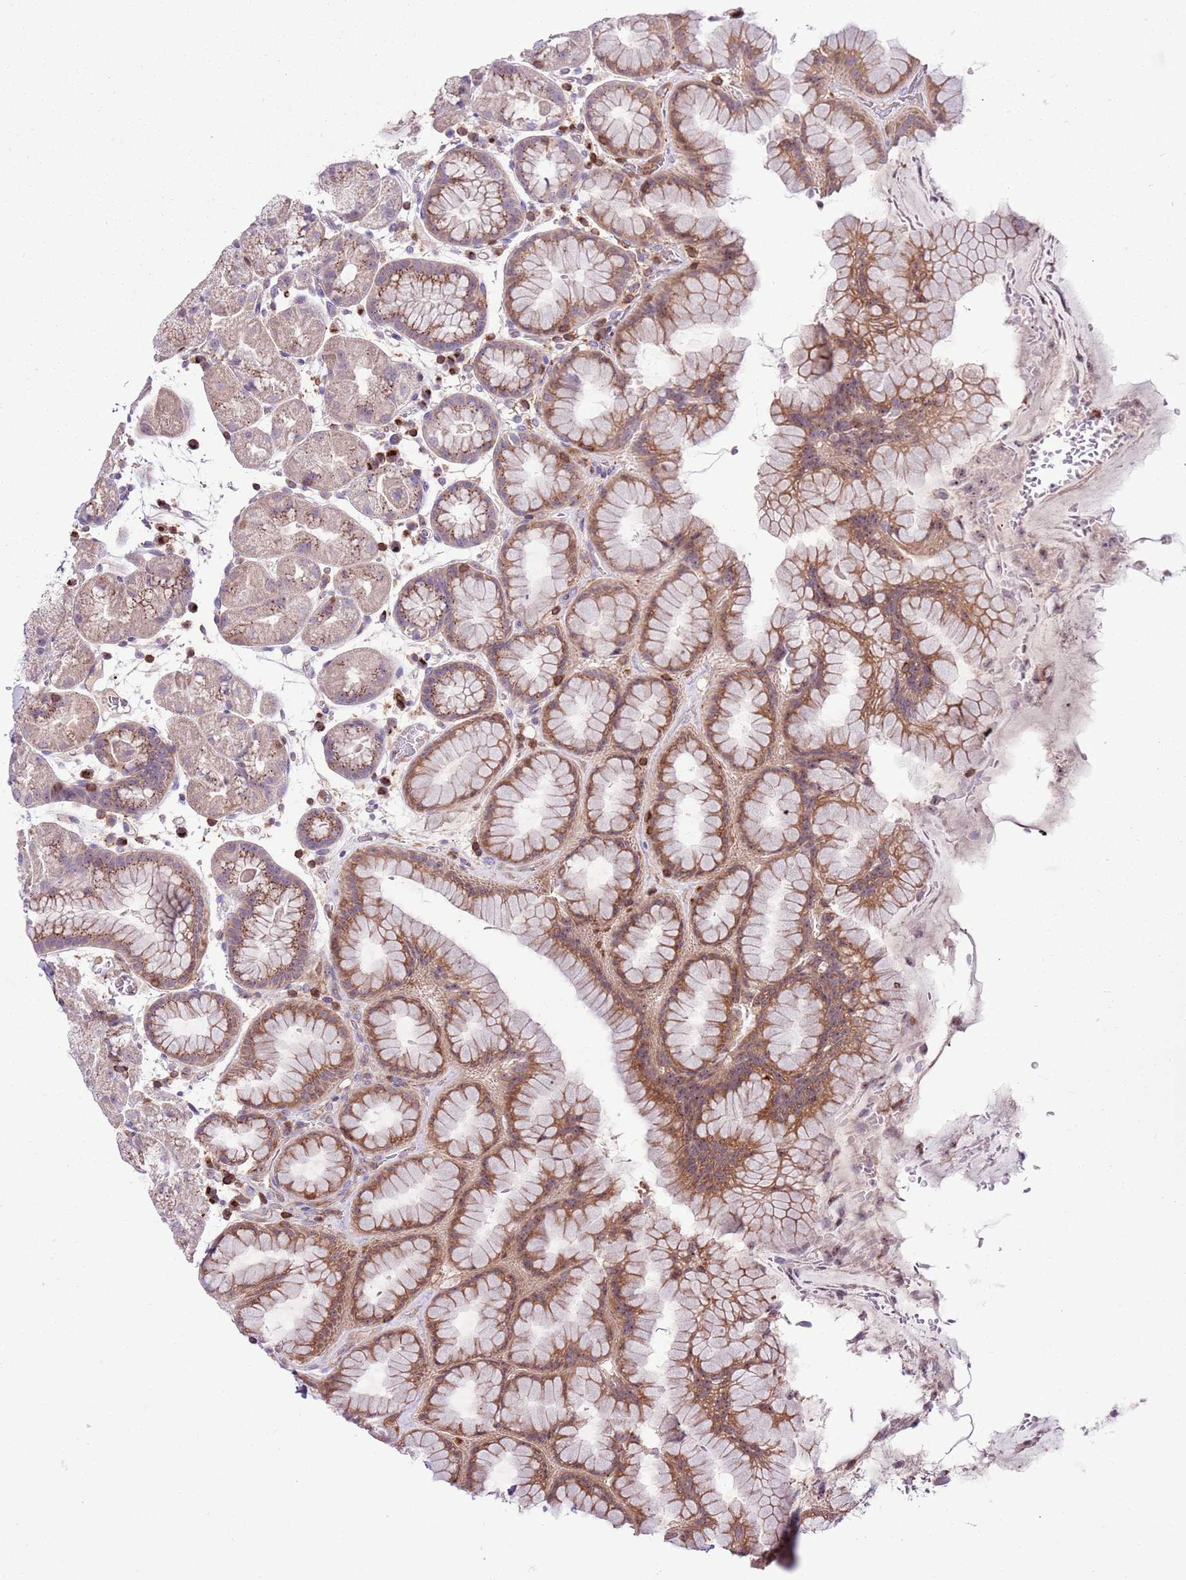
{"staining": {"intensity": "moderate", "quantity": "25%-75%", "location": "cytoplasmic/membranous"}, "tissue": "stomach", "cell_type": "Glandular cells", "image_type": "normal", "snomed": [{"axis": "morphology", "description": "Normal tissue, NOS"}, {"axis": "topography", "description": "Stomach, upper"}, {"axis": "topography", "description": "Stomach, lower"}], "caption": "Moderate cytoplasmic/membranous protein positivity is identified in approximately 25%-75% of glandular cells in stomach. (IHC, brightfield microscopy, high magnification).", "gene": "ZSWIM1", "patient": {"sex": "male", "age": 67}}